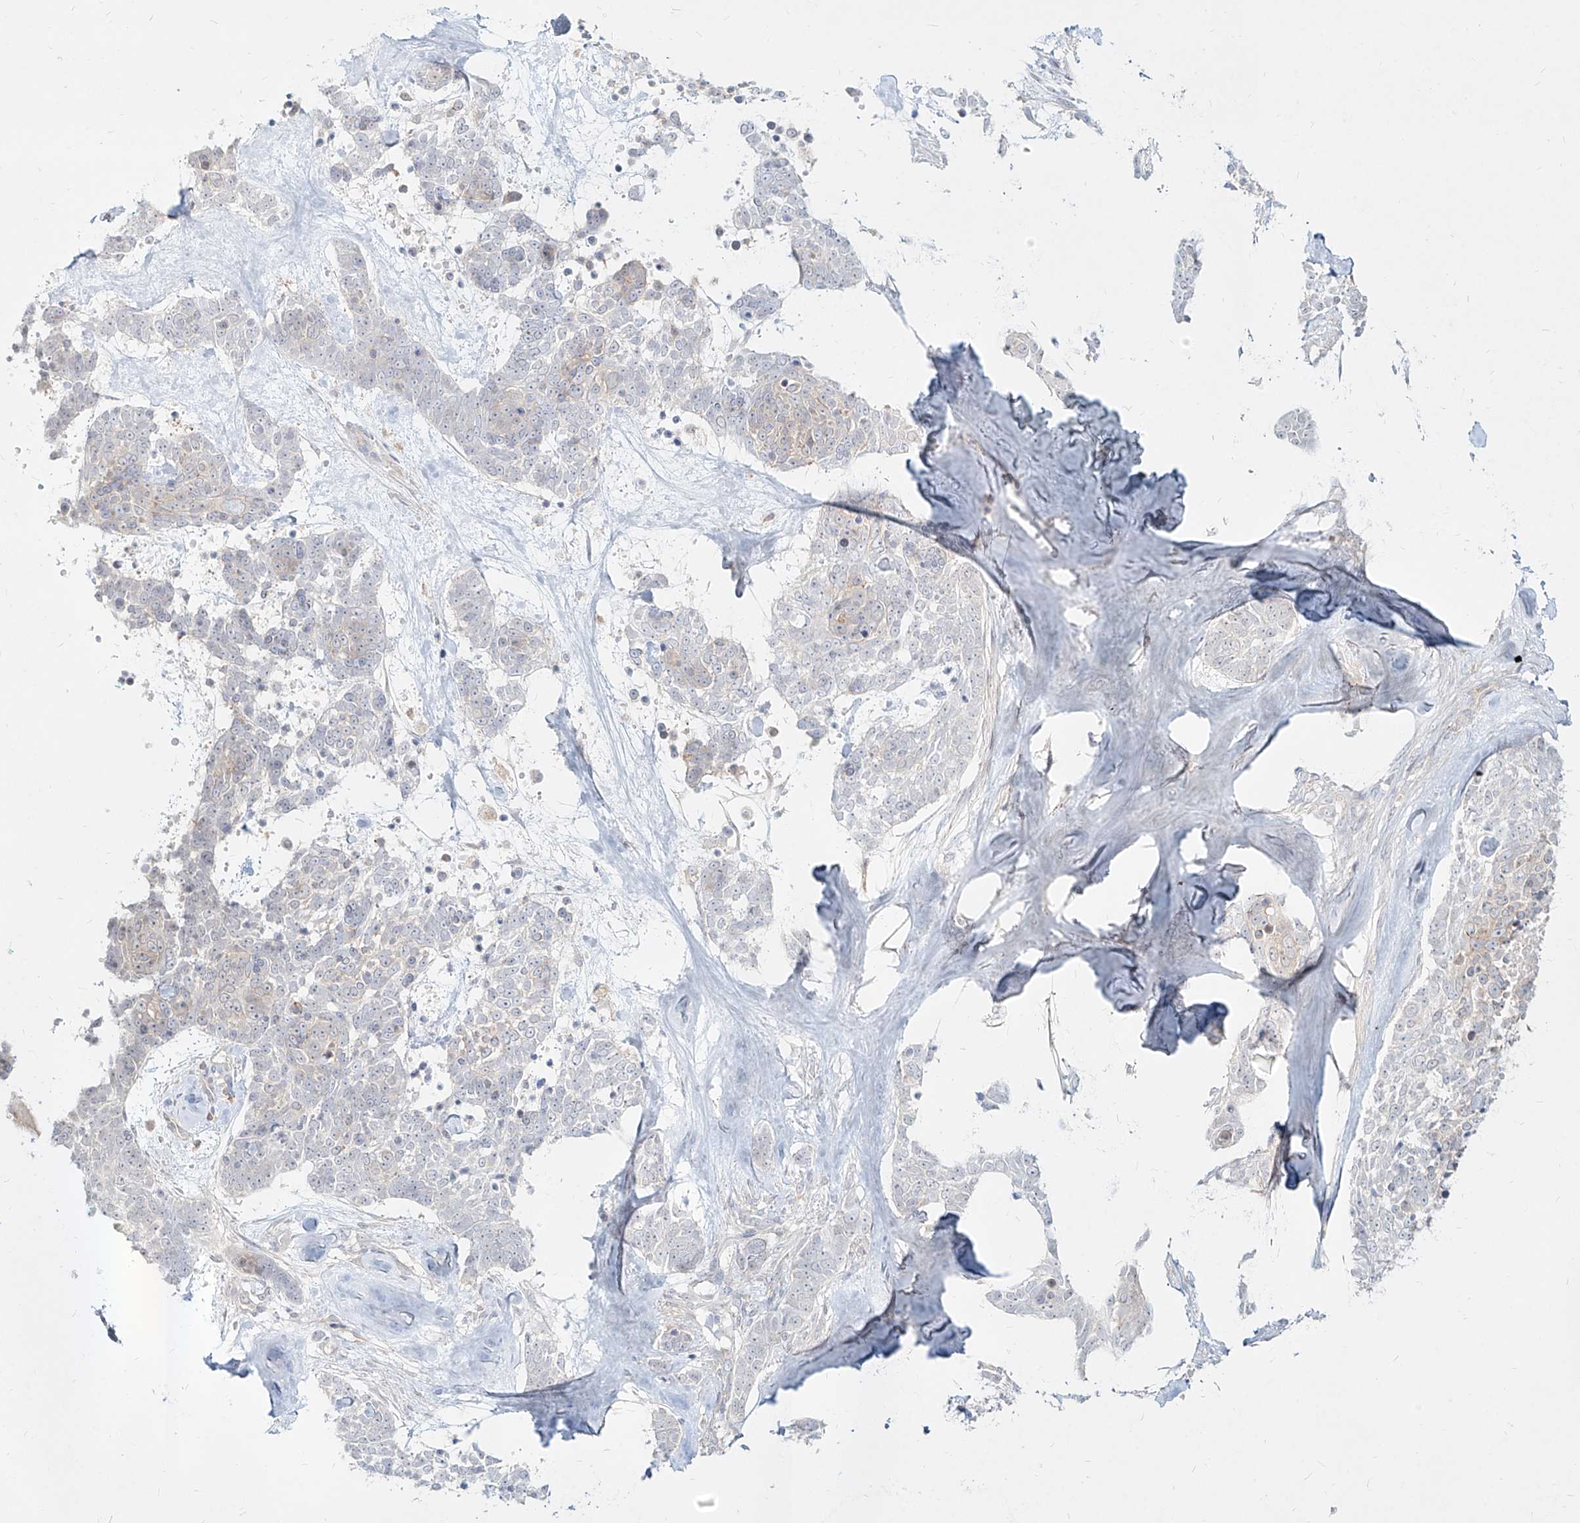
{"staining": {"intensity": "negative", "quantity": "none", "location": "none"}, "tissue": "skin cancer", "cell_type": "Tumor cells", "image_type": "cancer", "snomed": [{"axis": "morphology", "description": "Basal cell carcinoma"}, {"axis": "topography", "description": "Skin"}], "caption": "DAB (3,3'-diaminobenzidine) immunohistochemical staining of human skin cancer (basal cell carcinoma) displays no significant expression in tumor cells.", "gene": "SLC2A12", "patient": {"sex": "female", "age": 81}}